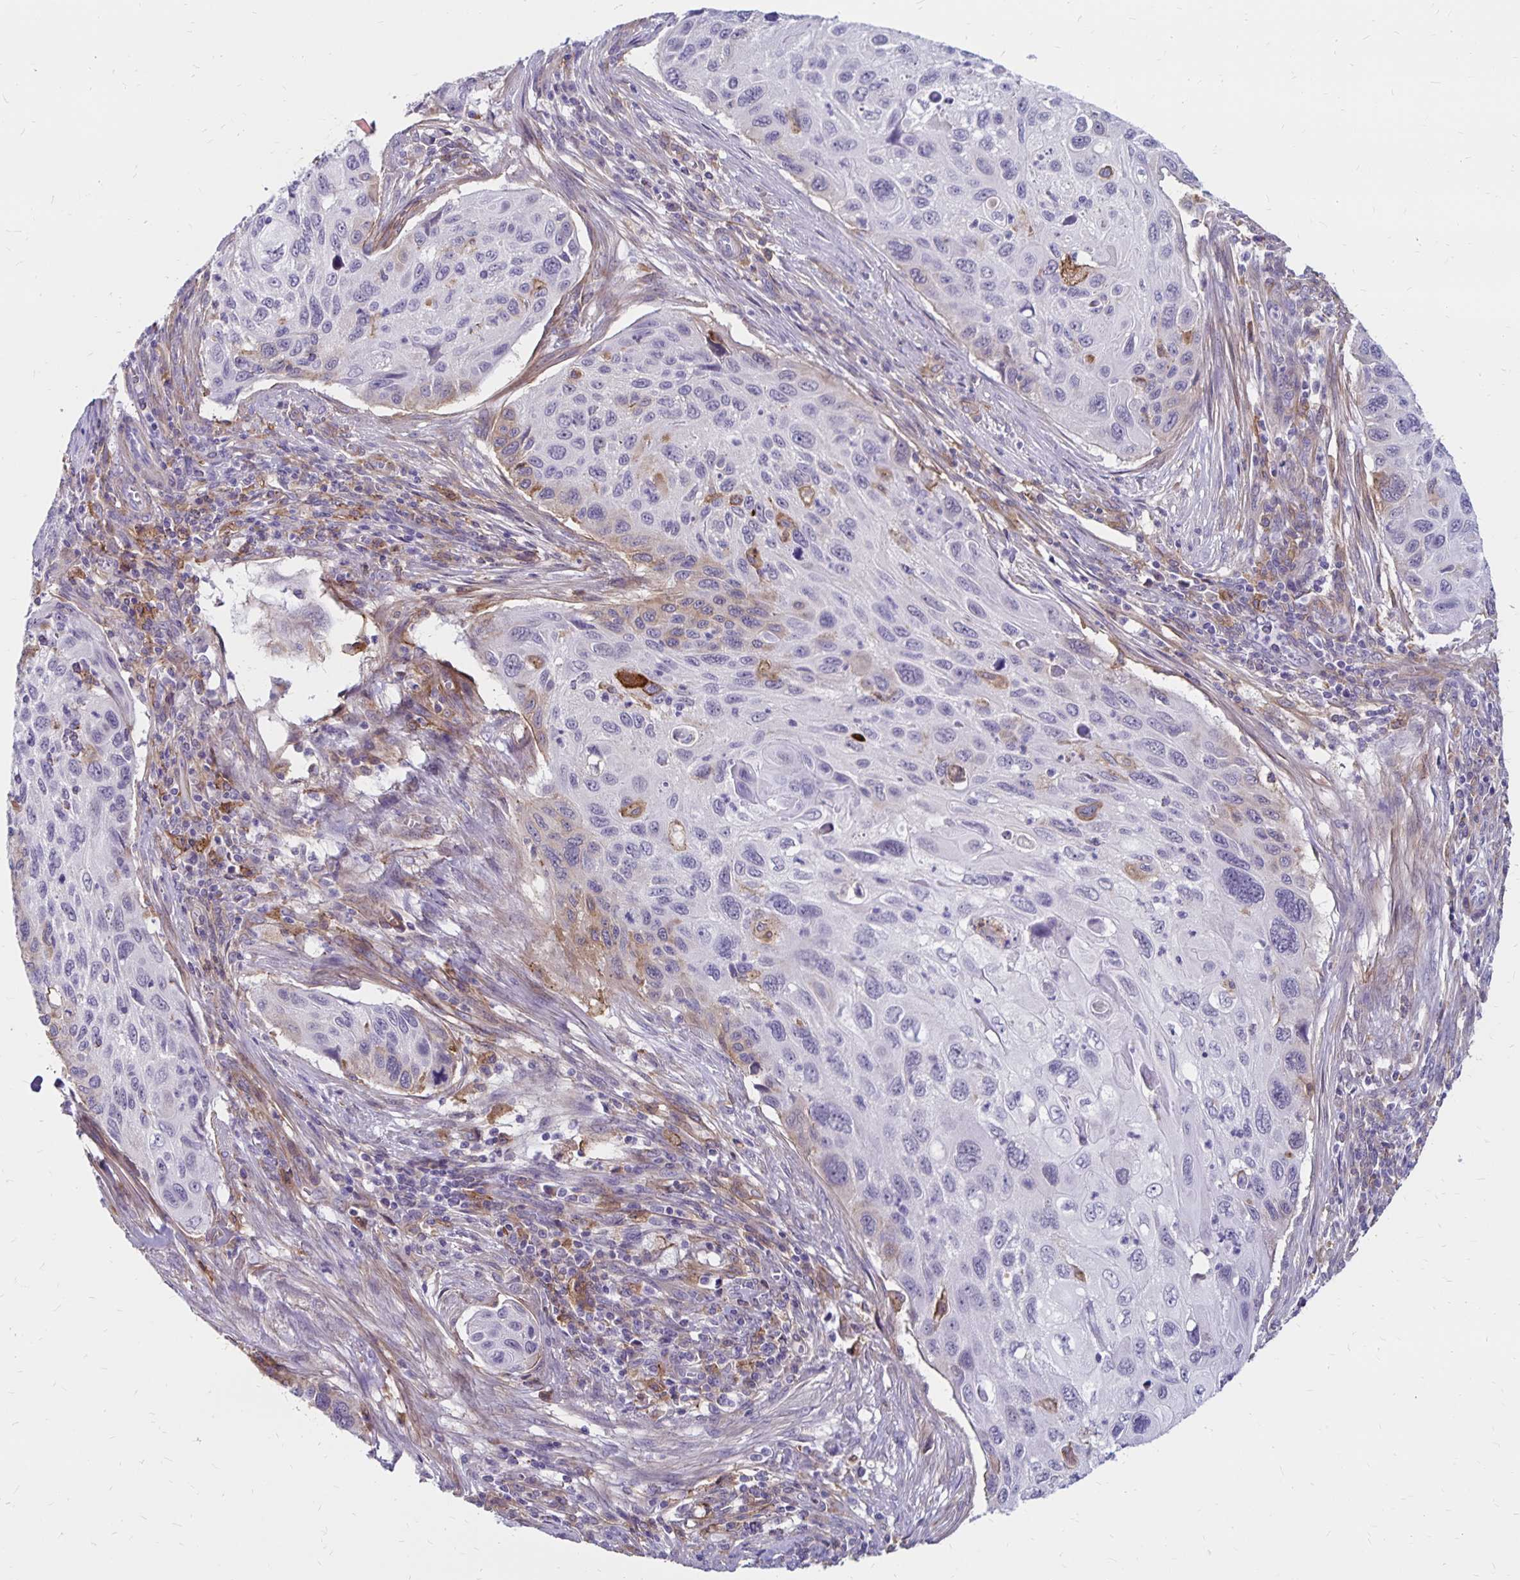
{"staining": {"intensity": "weak", "quantity": "<25%", "location": "cytoplasmic/membranous"}, "tissue": "cervical cancer", "cell_type": "Tumor cells", "image_type": "cancer", "snomed": [{"axis": "morphology", "description": "Squamous cell carcinoma, NOS"}, {"axis": "topography", "description": "Cervix"}], "caption": "High power microscopy photomicrograph of an immunohistochemistry (IHC) image of cervical cancer (squamous cell carcinoma), revealing no significant staining in tumor cells.", "gene": "TNS3", "patient": {"sex": "female", "age": 70}}